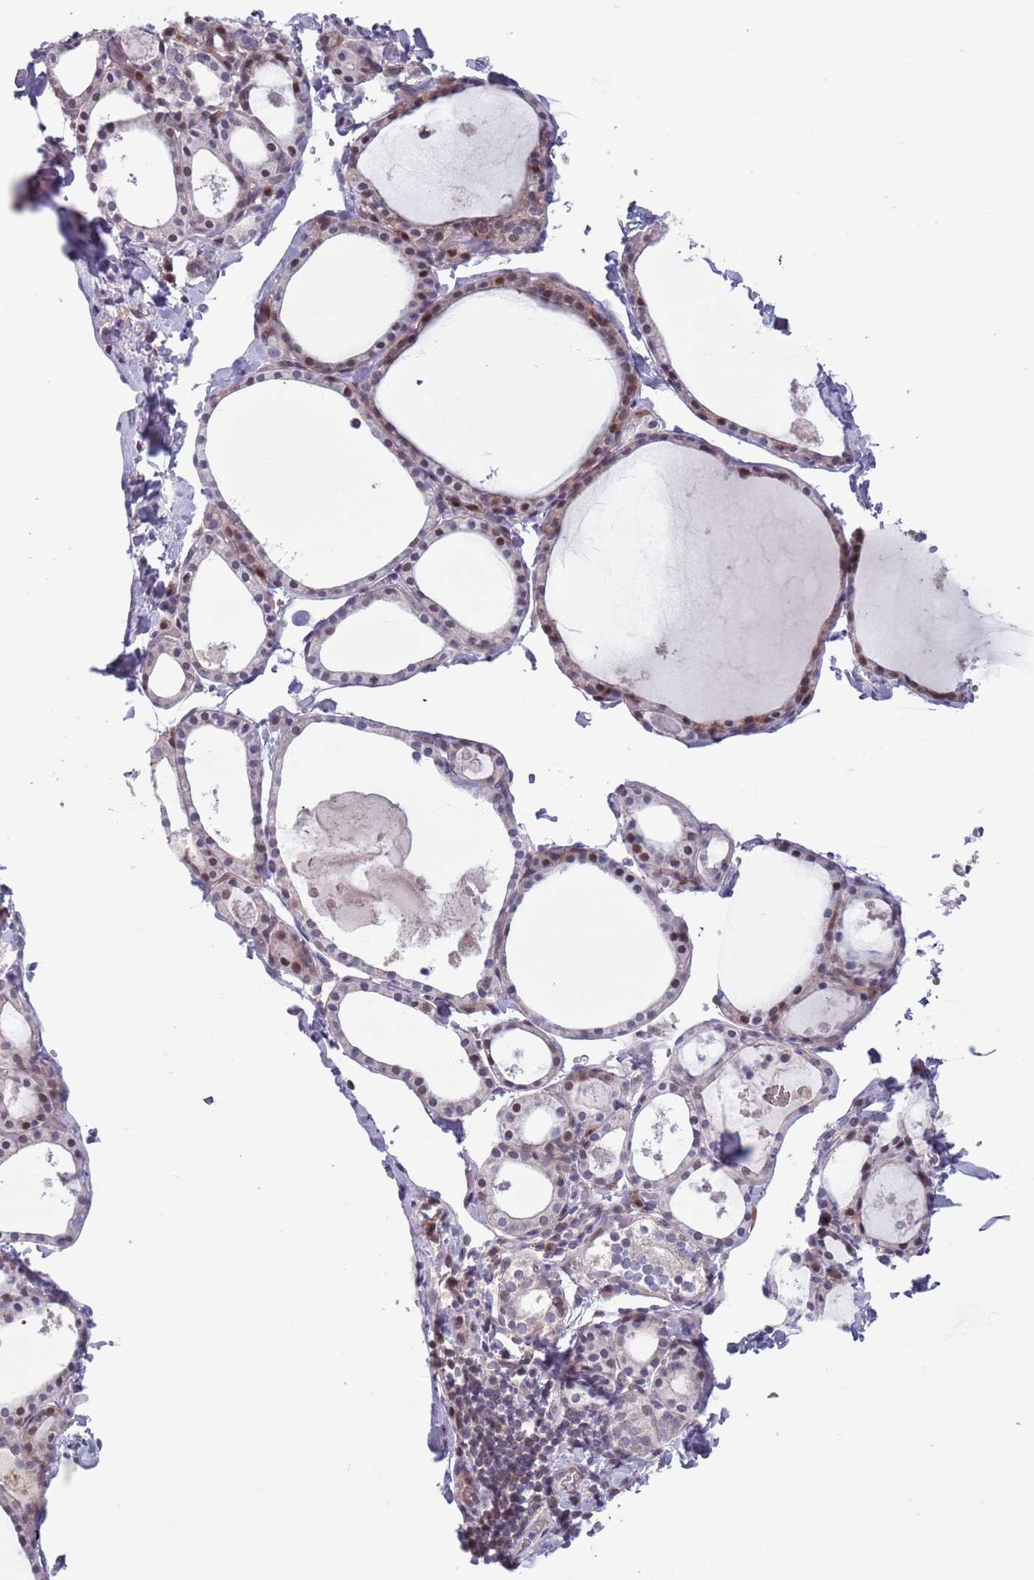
{"staining": {"intensity": "moderate", "quantity": "25%-75%", "location": "cytoplasmic/membranous,nuclear"}, "tissue": "thyroid gland", "cell_type": "Glandular cells", "image_type": "normal", "snomed": [{"axis": "morphology", "description": "Normal tissue, NOS"}, {"axis": "topography", "description": "Thyroid gland"}], "caption": "This image demonstrates benign thyroid gland stained with immunohistochemistry (IHC) to label a protein in brown. The cytoplasmic/membranous,nuclear of glandular cells show moderate positivity for the protein. Nuclei are counter-stained blue.", "gene": "CLNS1A", "patient": {"sex": "male", "age": 56}}